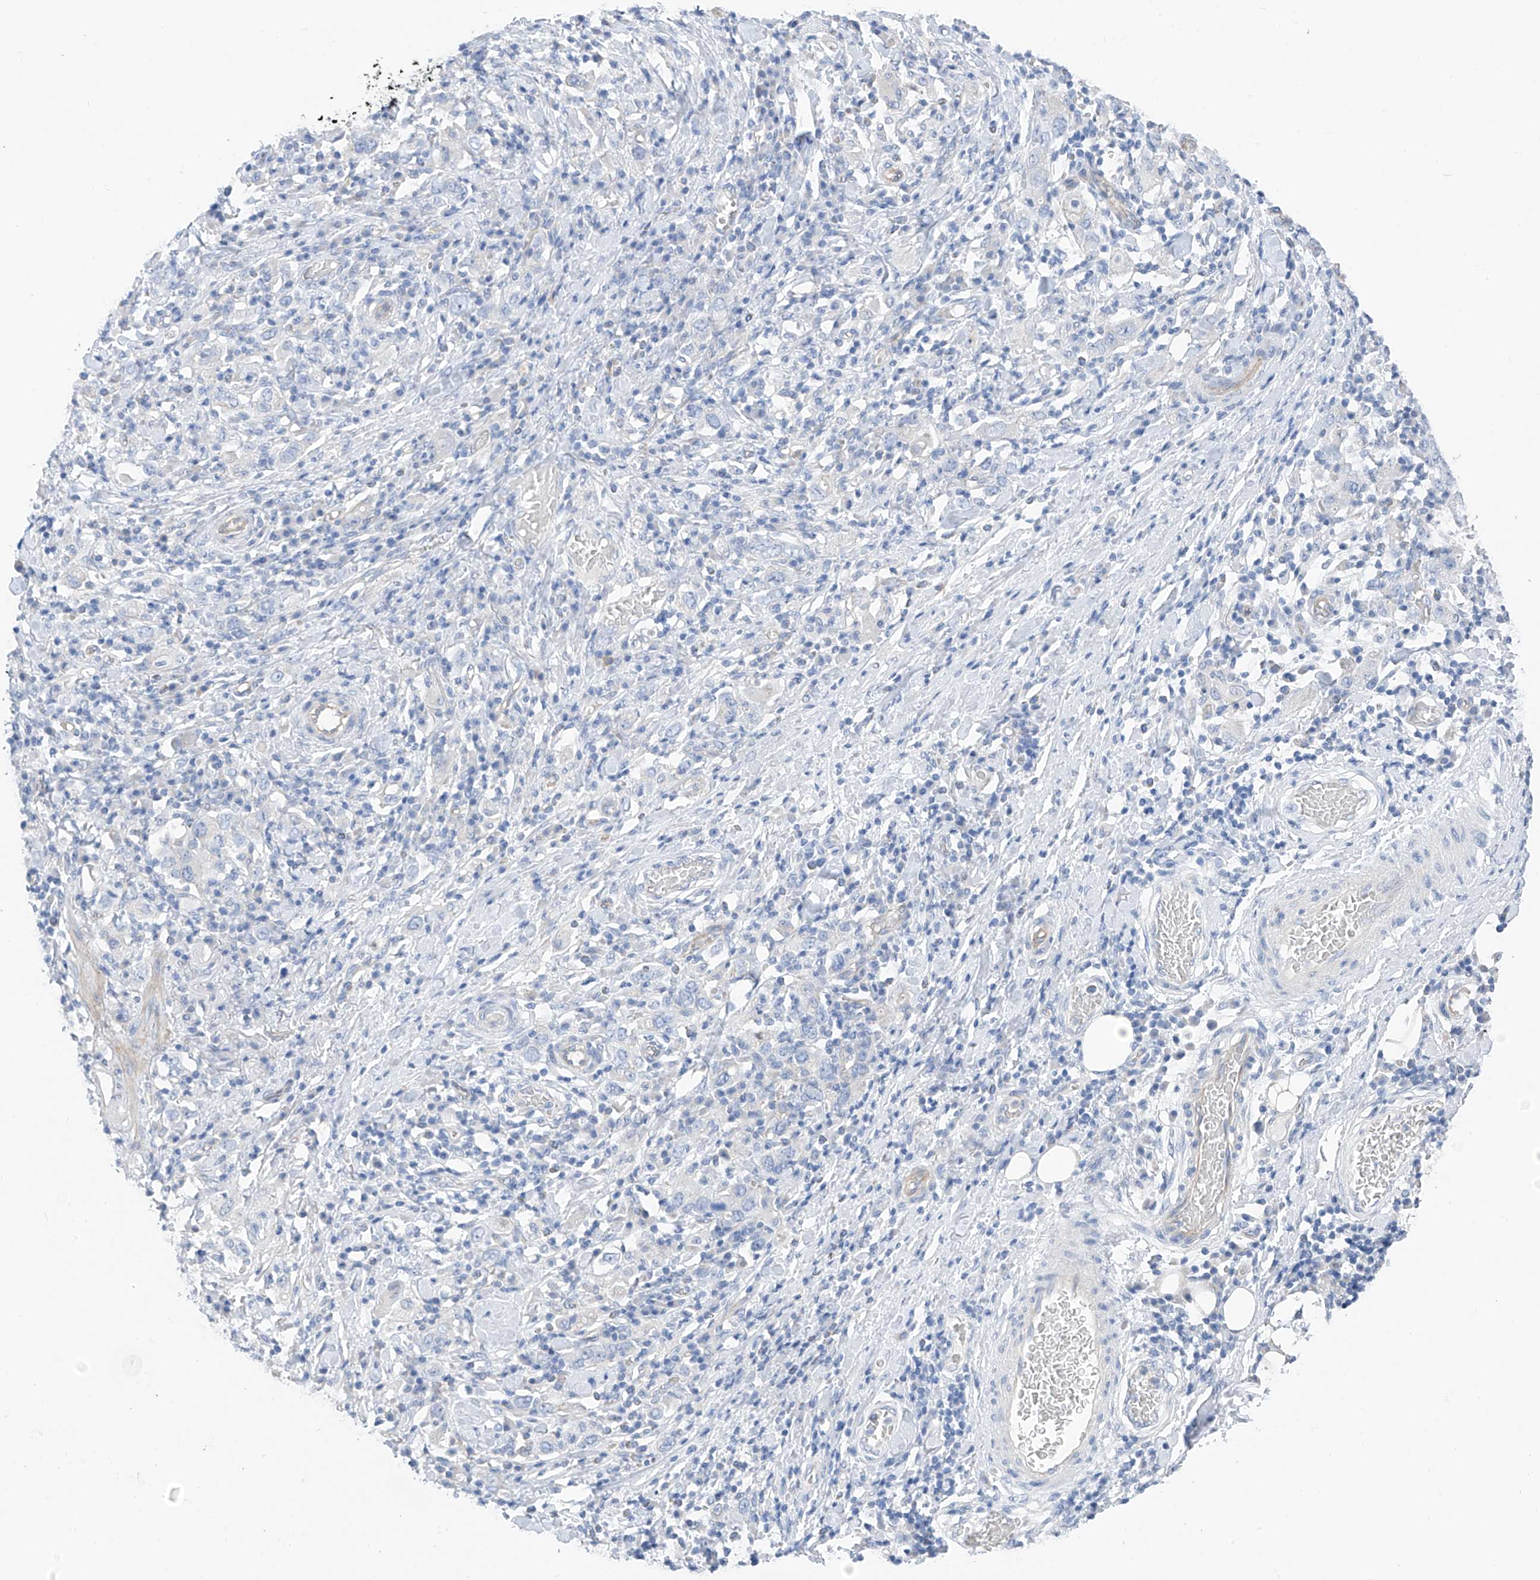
{"staining": {"intensity": "negative", "quantity": "none", "location": "none"}, "tissue": "stomach cancer", "cell_type": "Tumor cells", "image_type": "cancer", "snomed": [{"axis": "morphology", "description": "Adenocarcinoma, NOS"}, {"axis": "topography", "description": "Stomach, upper"}], "caption": "Immunohistochemical staining of human stomach cancer (adenocarcinoma) shows no significant expression in tumor cells.", "gene": "ITGA9", "patient": {"sex": "male", "age": 62}}